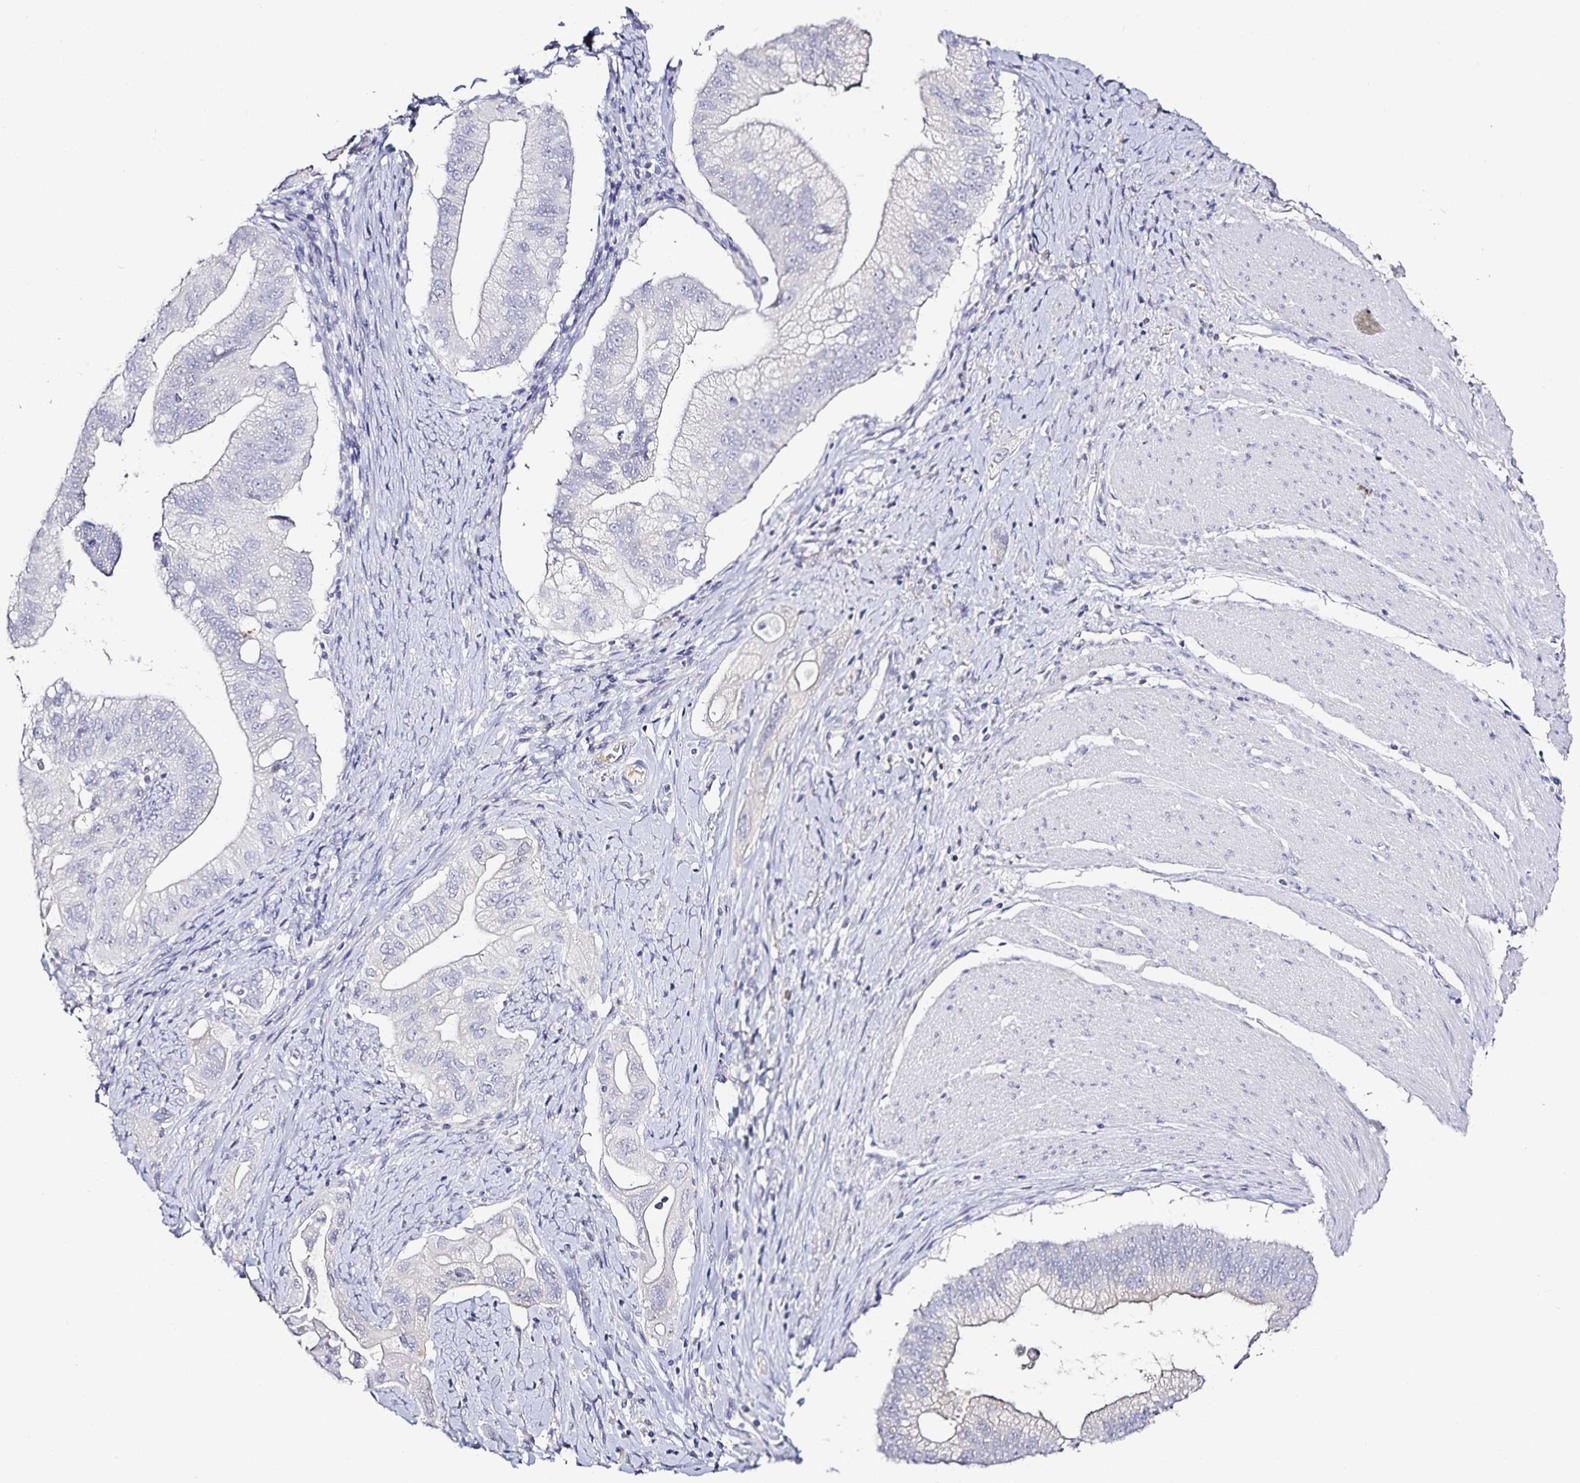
{"staining": {"intensity": "negative", "quantity": "none", "location": "none"}, "tissue": "pancreatic cancer", "cell_type": "Tumor cells", "image_type": "cancer", "snomed": [{"axis": "morphology", "description": "Adenocarcinoma, NOS"}, {"axis": "topography", "description": "Pancreas"}], "caption": "Tumor cells are negative for brown protein staining in pancreatic cancer (adenocarcinoma).", "gene": "TTR", "patient": {"sex": "male", "age": 70}}